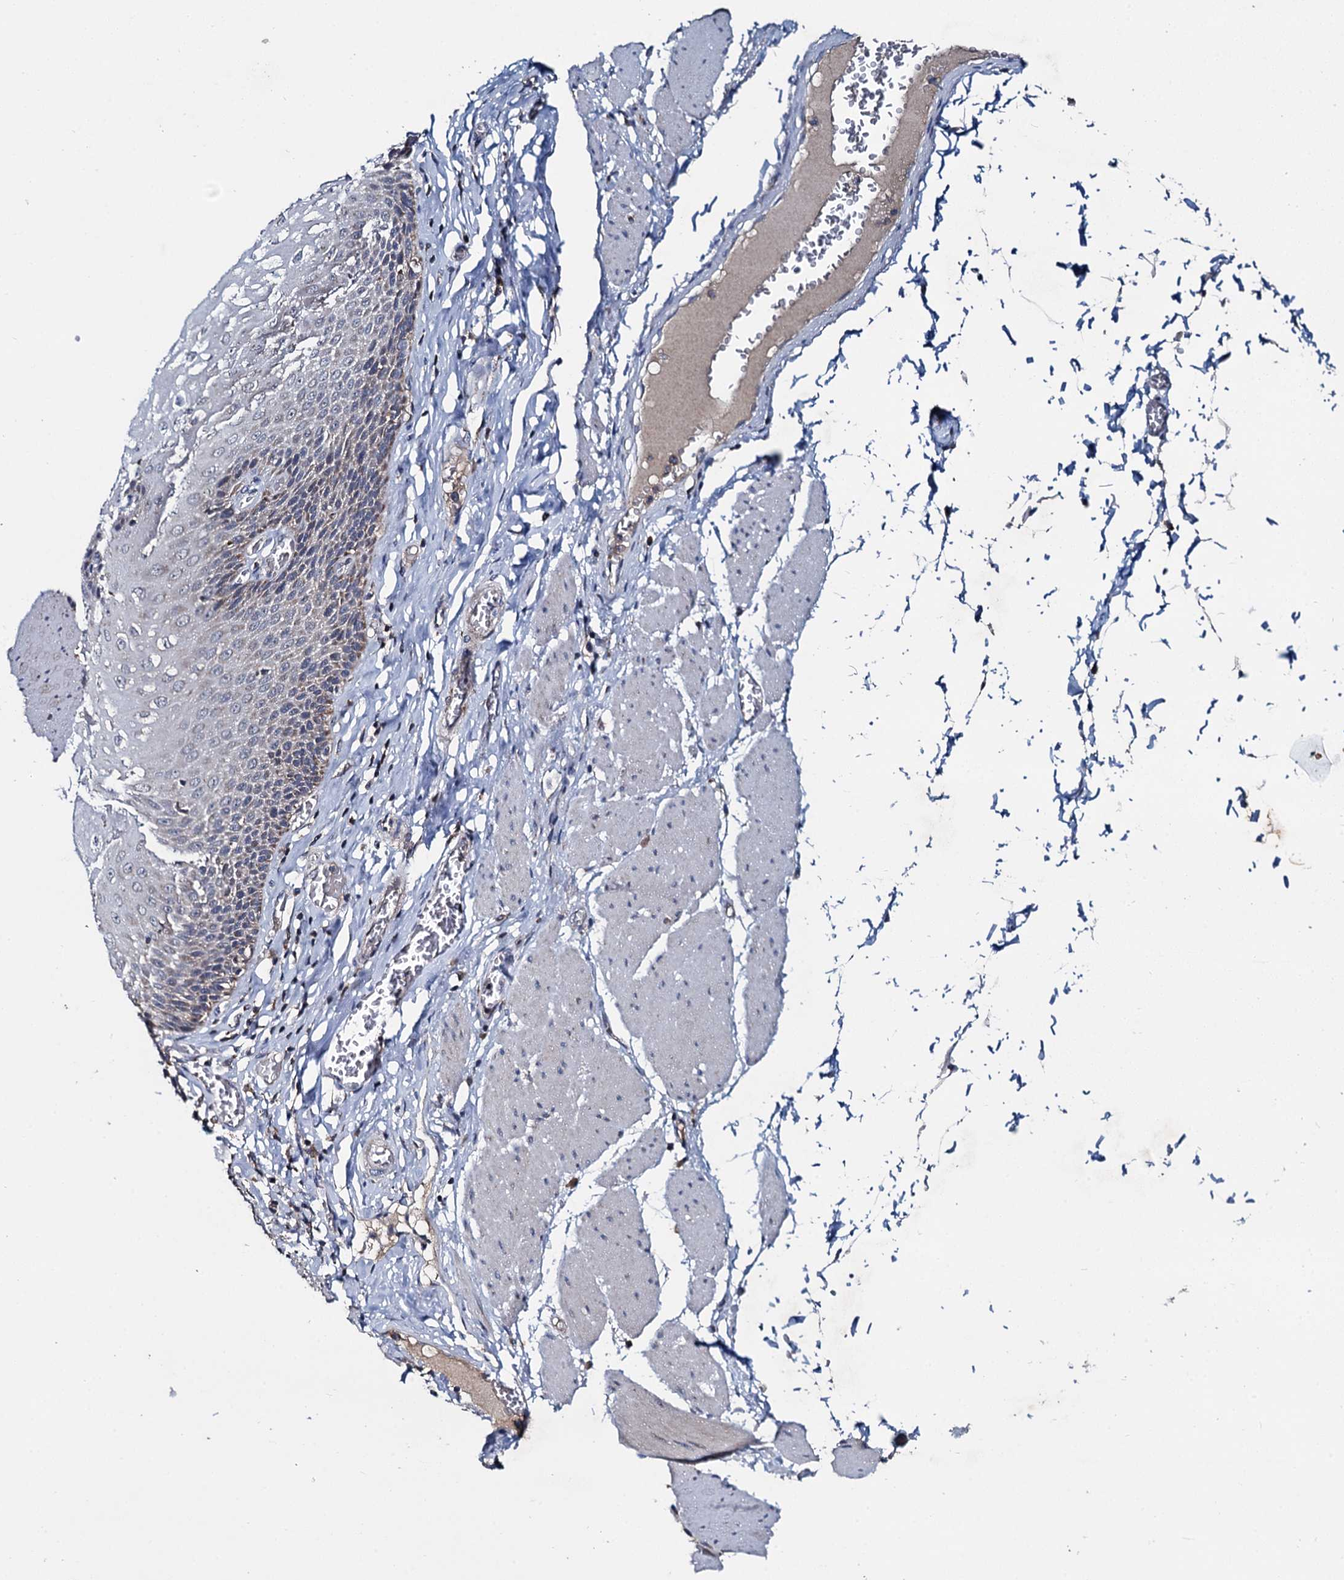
{"staining": {"intensity": "weak", "quantity": "<25%", "location": "cytoplasmic/membranous"}, "tissue": "esophagus", "cell_type": "Squamous epithelial cells", "image_type": "normal", "snomed": [{"axis": "morphology", "description": "Normal tissue, NOS"}, {"axis": "topography", "description": "Esophagus"}], "caption": "The photomicrograph shows no significant positivity in squamous epithelial cells of esophagus. (Brightfield microscopy of DAB immunohistochemistry (IHC) at high magnification).", "gene": "METTL4", "patient": {"sex": "male", "age": 60}}